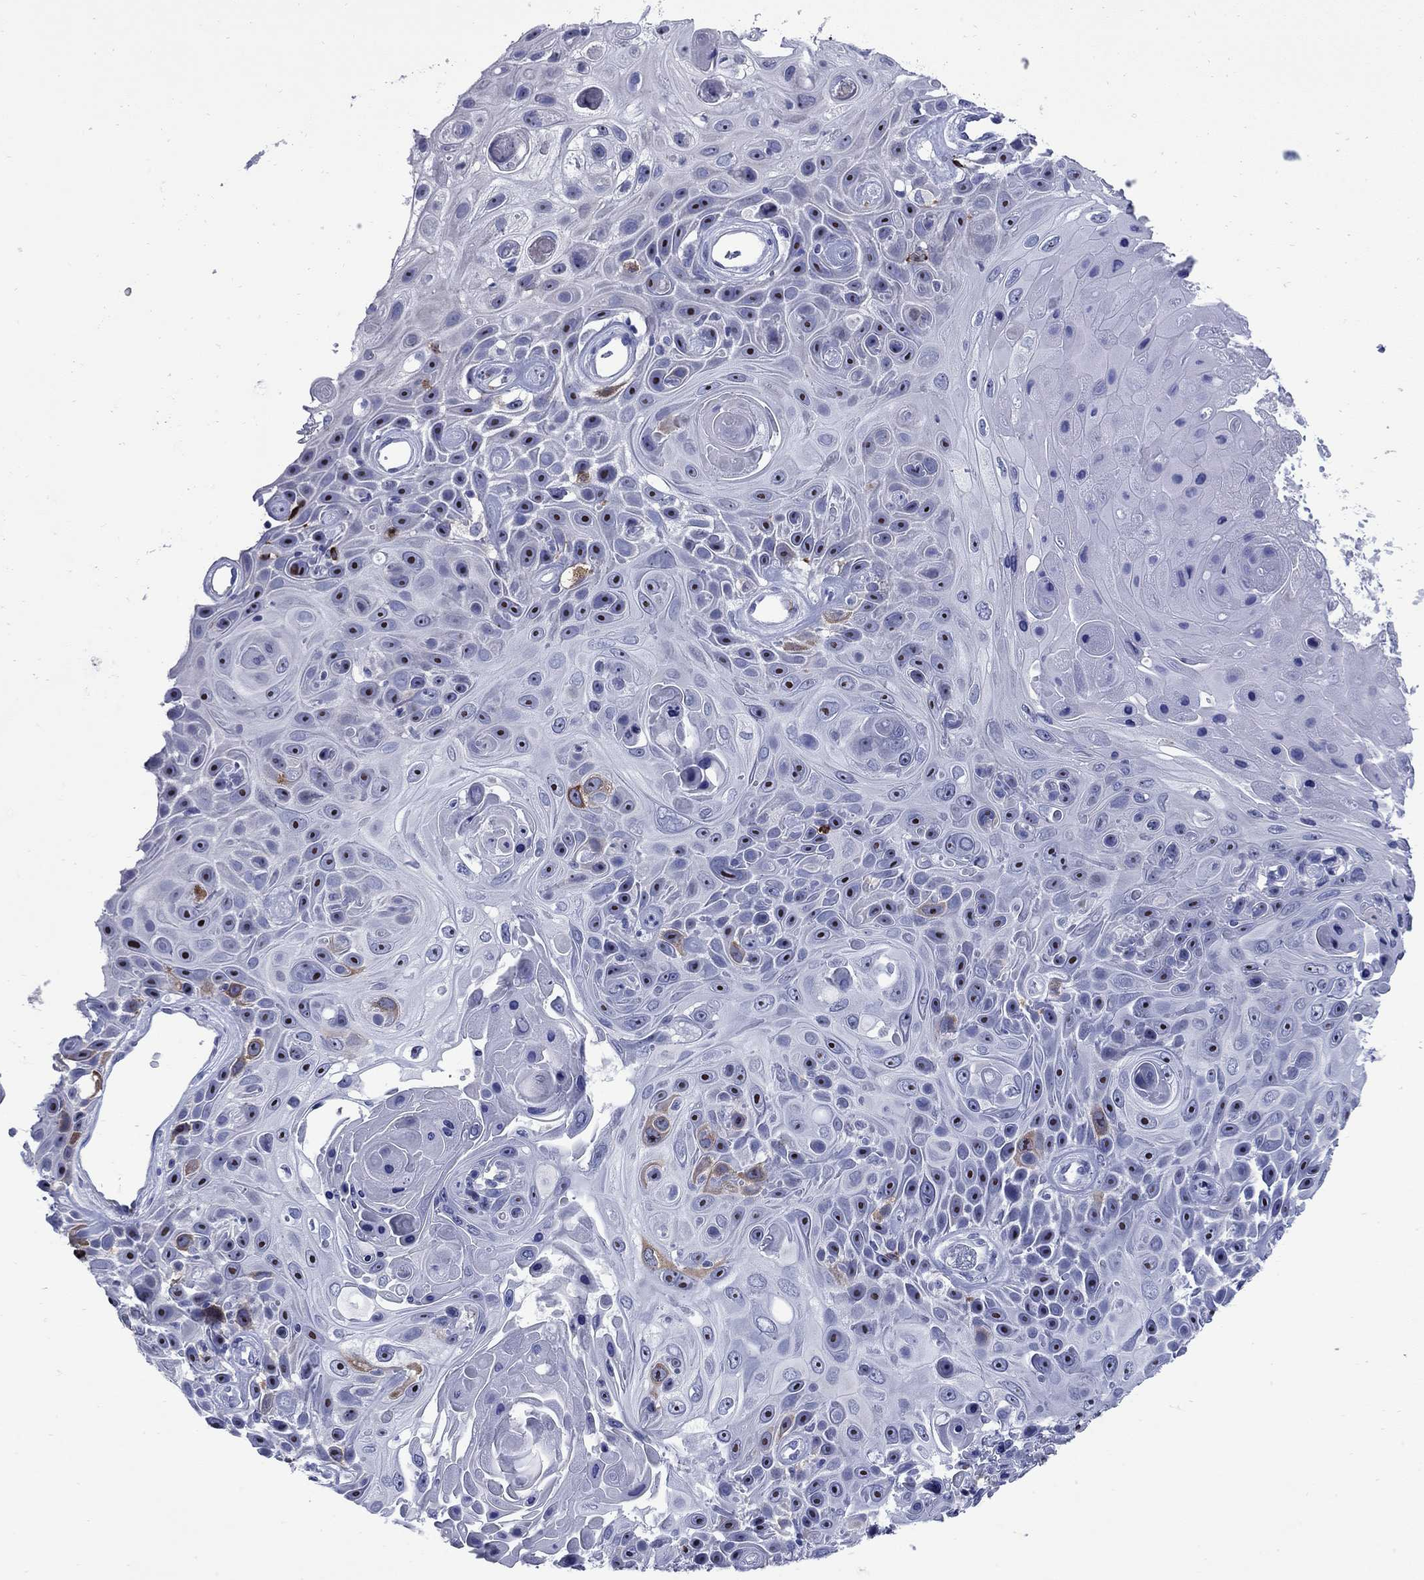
{"staining": {"intensity": "strong", "quantity": "<25%", "location": "cytoplasmic/membranous"}, "tissue": "skin cancer", "cell_type": "Tumor cells", "image_type": "cancer", "snomed": [{"axis": "morphology", "description": "Squamous cell carcinoma, NOS"}, {"axis": "topography", "description": "Skin"}], "caption": "Strong cytoplasmic/membranous positivity is identified in approximately <25% of tumor cells in skin squamous cell carcinoma. The staining was performed using DAB (3,3'-diaminobenzidine) to visualize the protein expression in brown, while the nuclei were stained in blue with hematoxylin (Magnification: 20x).", "gene": "TACC3", "patient": {"sex": "male", "age": 82}}